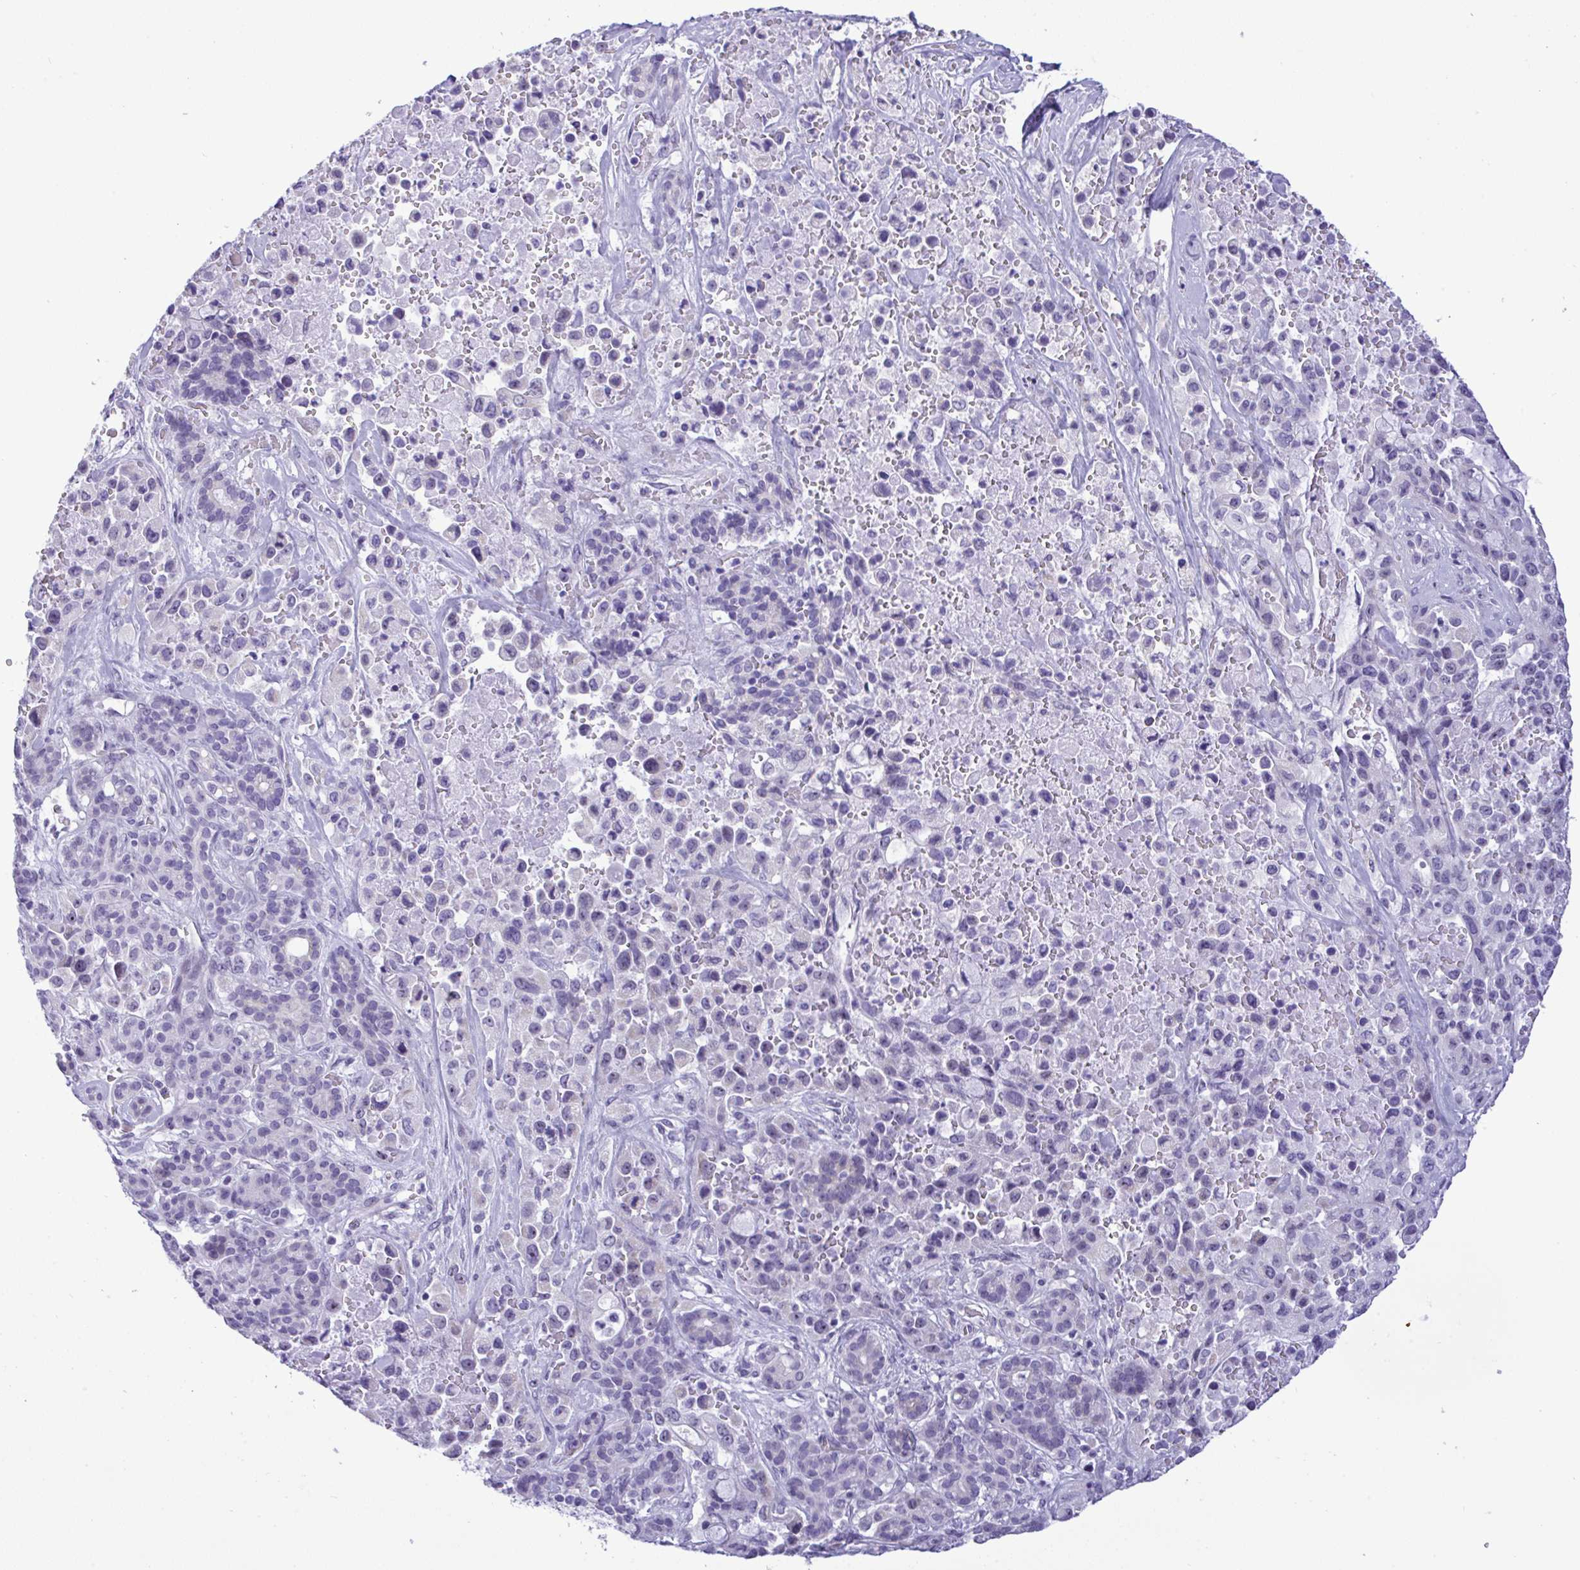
{"staining": {"intensity": "negative", "quantity": "none", "location": "none"}, "tissue": "pancreatic cancer", "cell_type": "Tumor cells", "image_type": "cancer", "snomed": [{"axis": "morphology", "description": "Adenocarcinoma, NOS"}, {"axis": "topography", "description": "Pancreas"}], "caption": "Adenocarcinoma (pancreatic) was stained to show a protein in brown. There is no significant positivity in tumor cells.", "gene": "YBX2", "patient": {"sex": "male", "age": 44}}